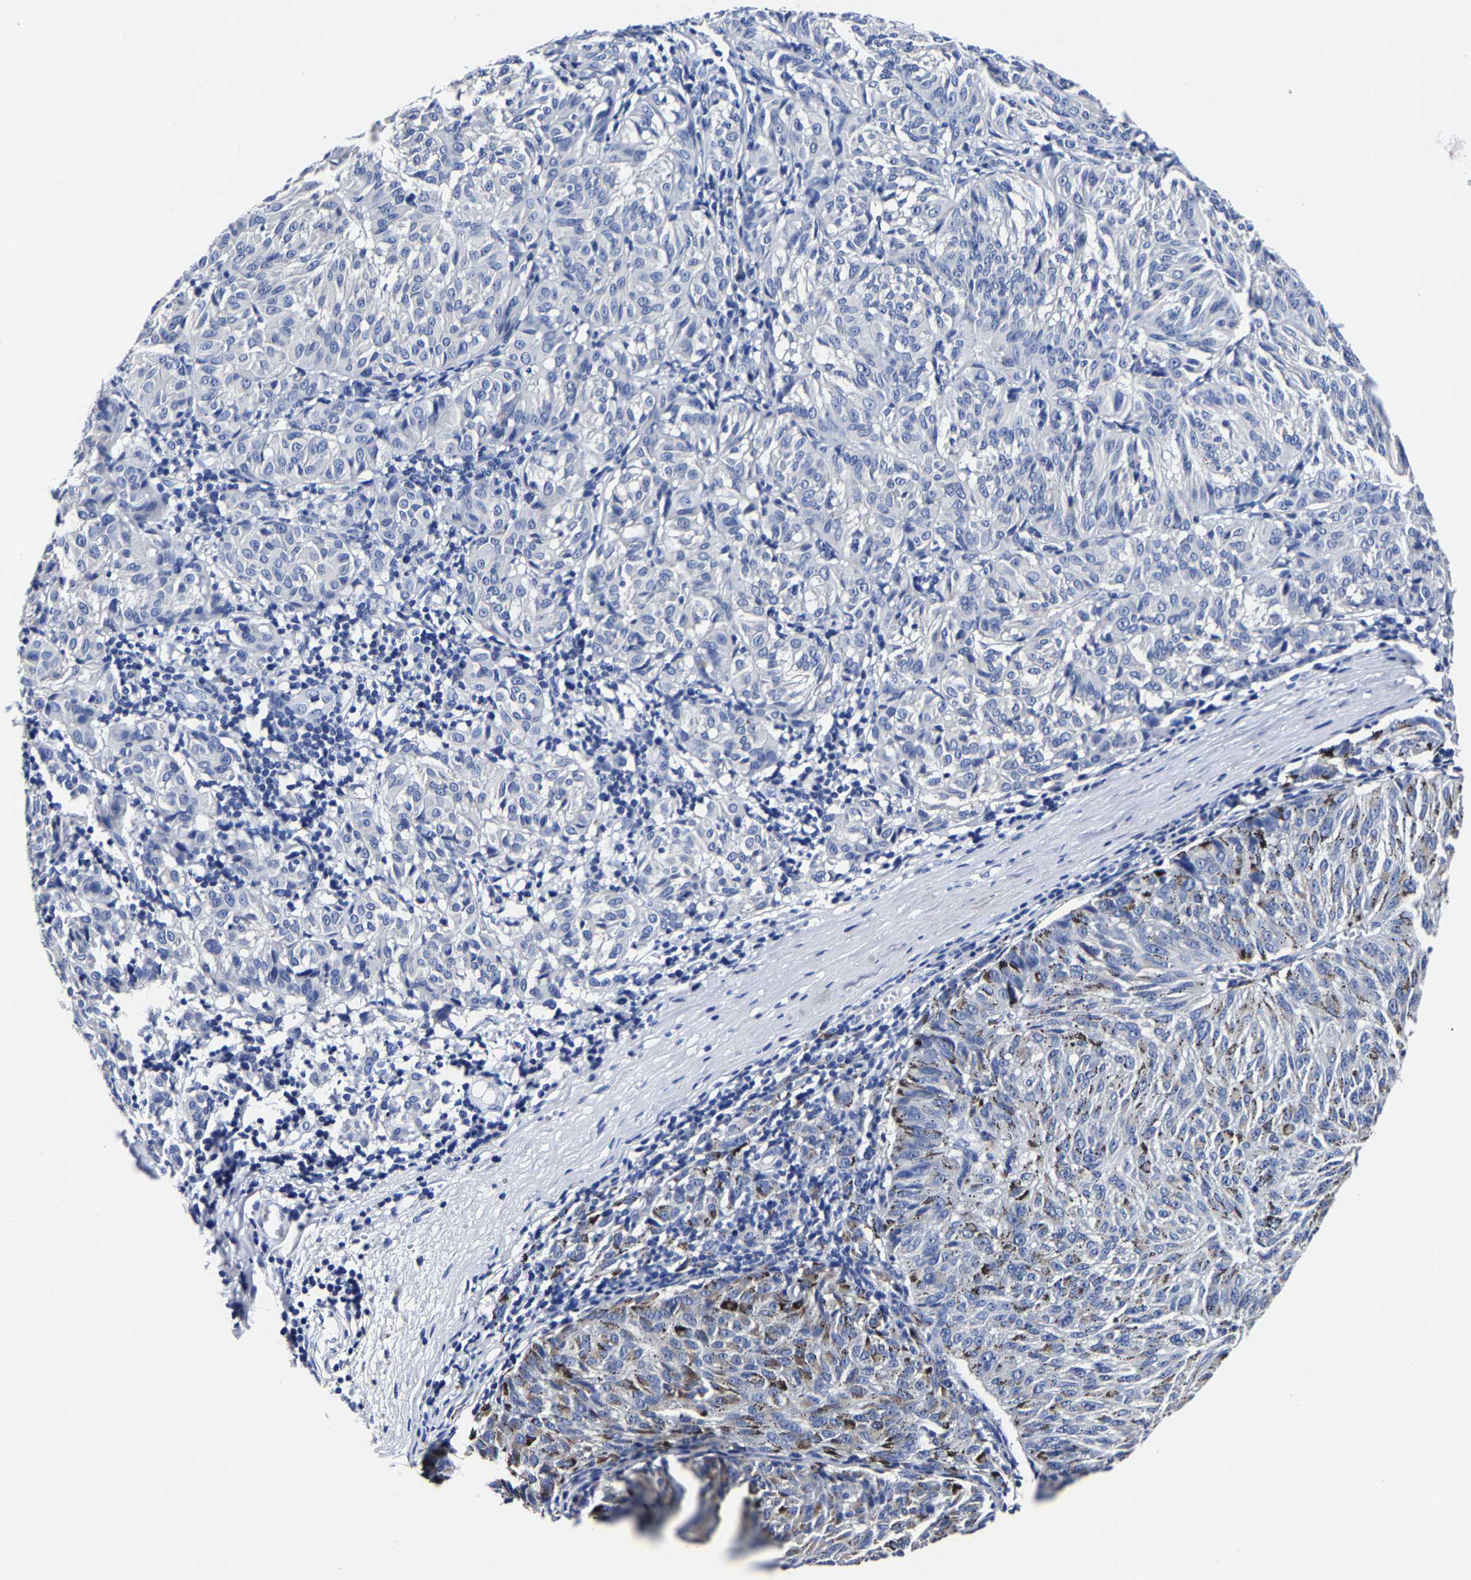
{"staining": {"intensity": "negative", "quantity": "none", "location": "none"}, "tissue": "melanoma", "cell_type": "Tumor cells", "image_type": "cancer", "snomed": [{"axis": "morphology", "description": "Malignant melanoma, NOS"}, {"axis": "topography", "description": "Skin"}], "caption": "Tumor cells are negative for brown protein staining in malignant melanoma. The staining is performed using DAB (3,3'-diaminobenzidine) brown chromogen with nuclei counter-stained in using hematoxylin.", "gene": "CPA2", "patient": {"sex": "female", "age": 72}}